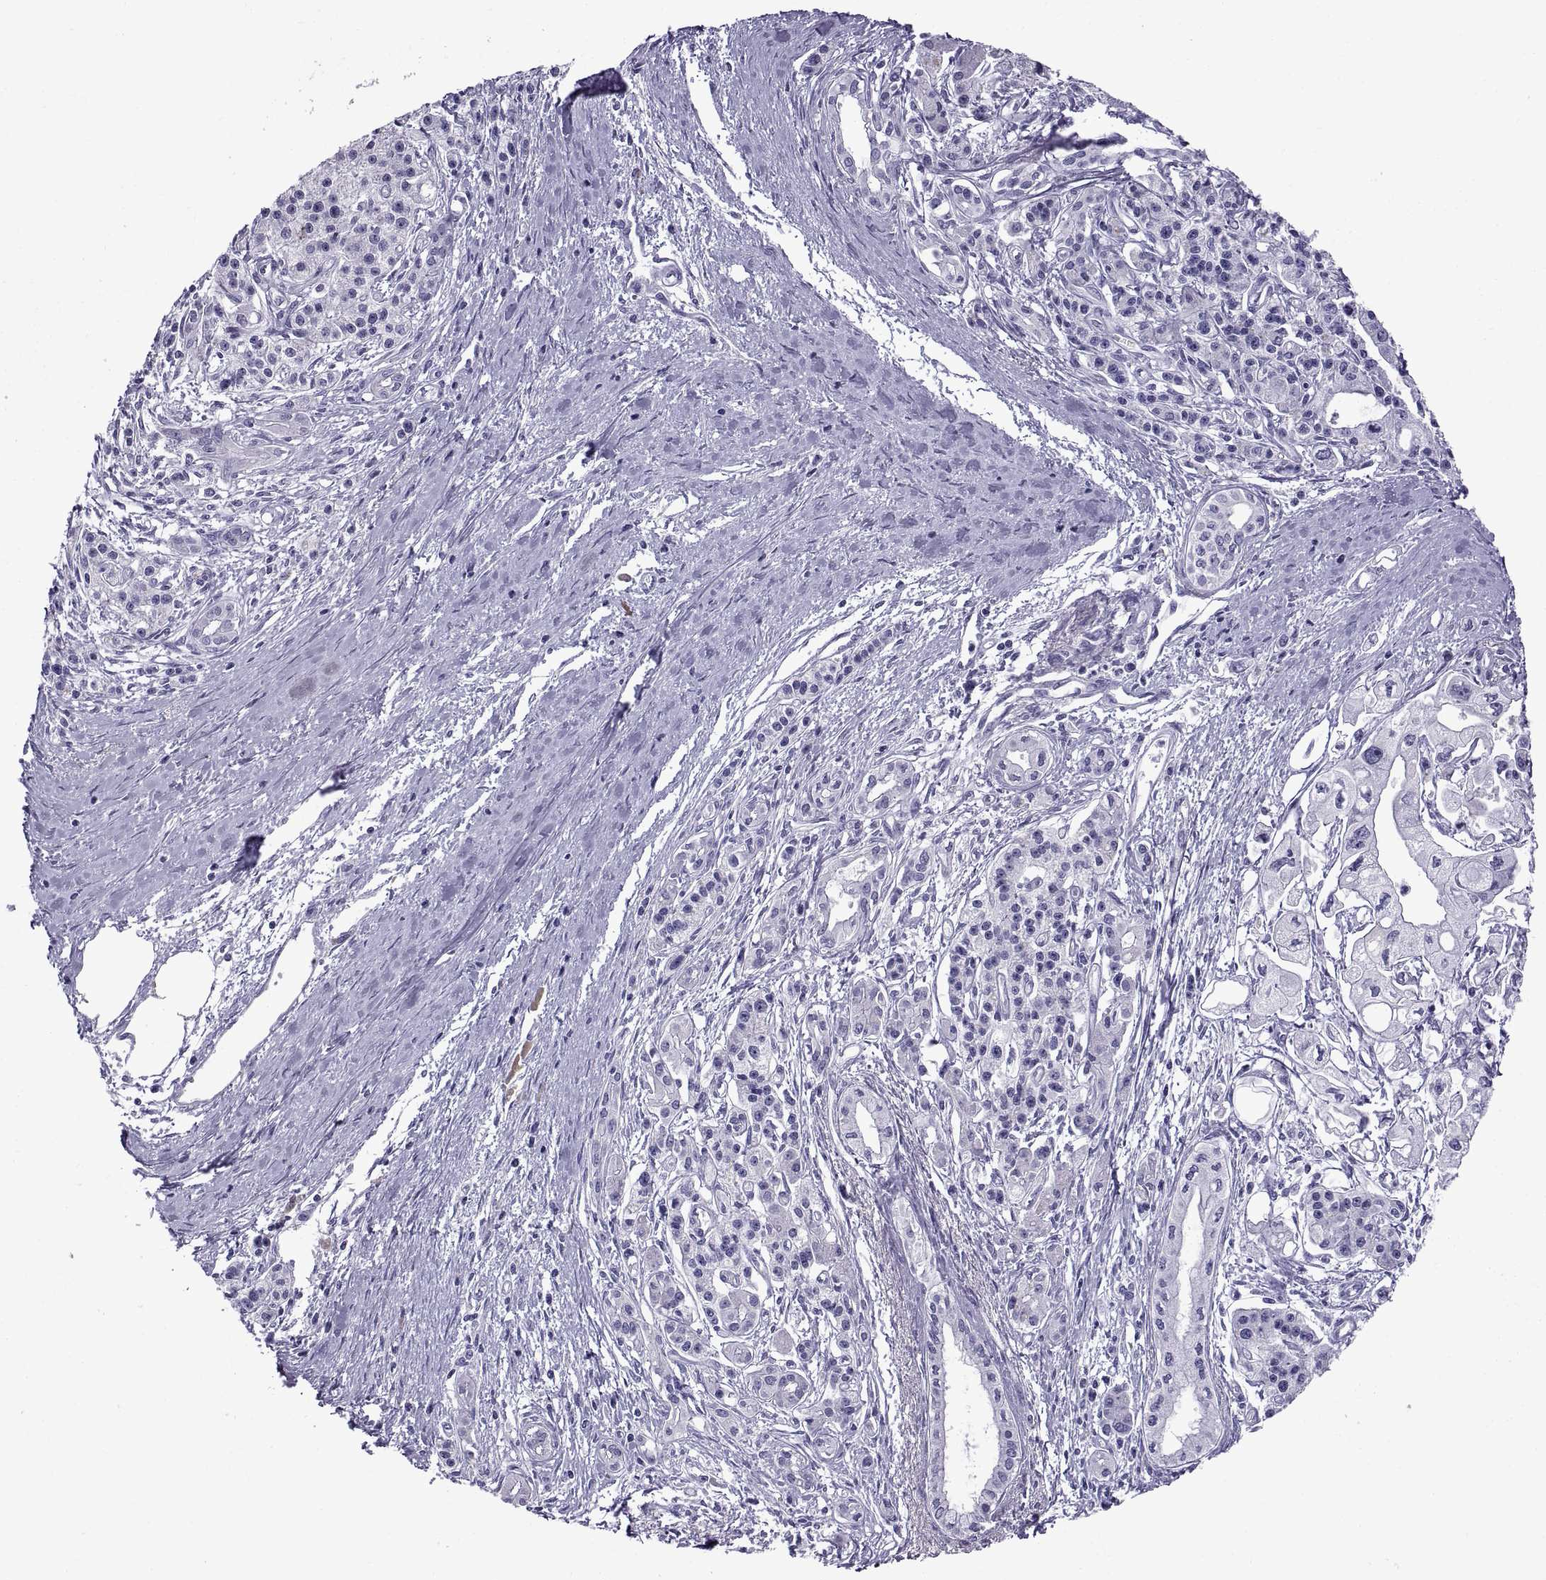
{"staining": {"intensity": "negative", "quantity": "none", "location": "none"}, "tissue": "pancreatic cancer", "cell_type": "Tumor cells", "image_type": "cancer", "snomed": [{"axis": "morphology", "description": "Adenocarcinoma, NOS"}, {"axis": "topography", "description": "Pancreas"}], "caption": "This is a photomicrograph of immunohistochemistry (IHC) staining of pancreatic cancer (adenocarcinoma), which shows no positivity in tumor cells.", "gene": "SPDYE1", "patient": {"sex": "male", "age": 70}}